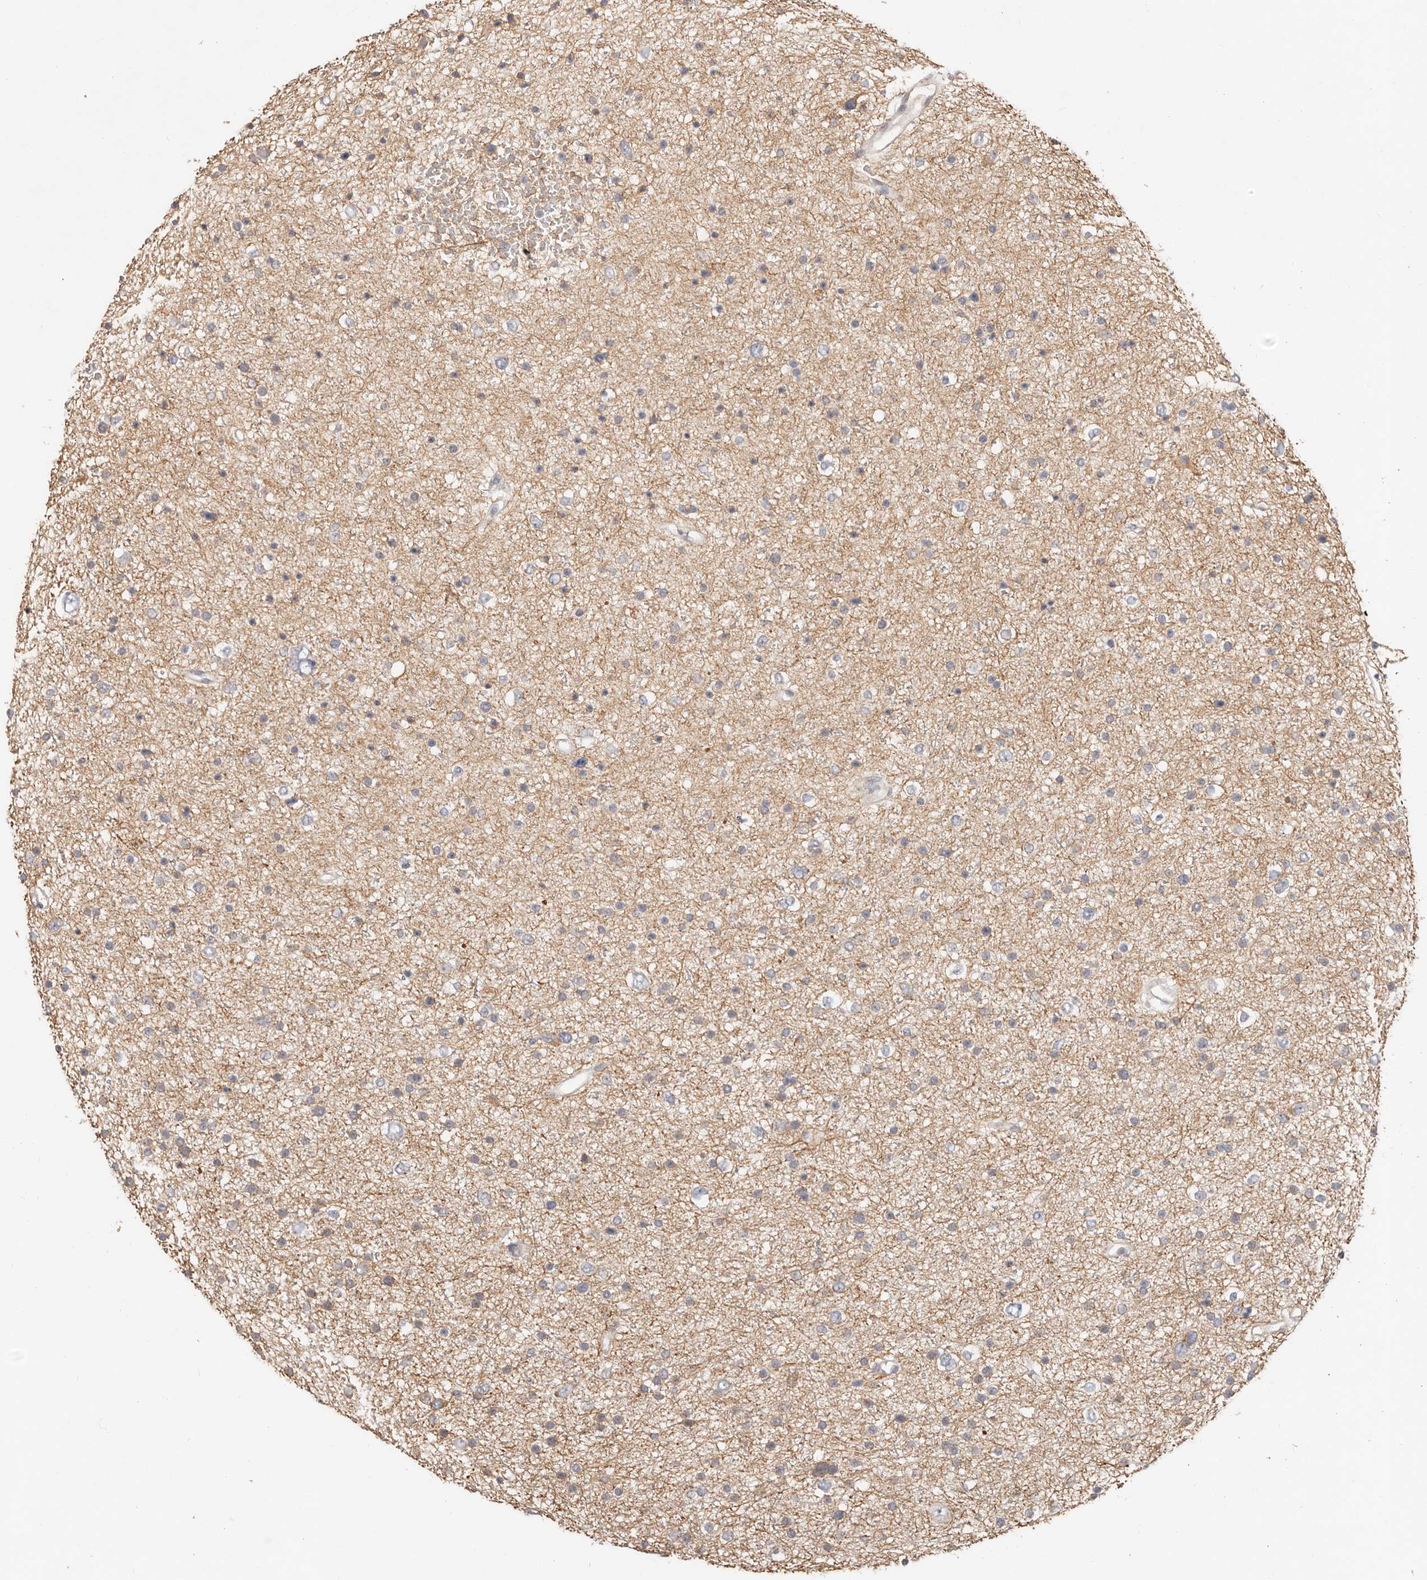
{"staining": {"intensity": "negative", "quantity": "none", "location": "none"}, "tissue": "glioma", "cell_type": "Tumor cells", "image_type": "cancer", "snomed": [{"axis": "morphology", "description": "Glioma, malignant, Low grade"}, {"axis": "topography", "description": "Brain"}], "caption": "Immunohistochemistry (IHC) histopathology image of neoplastic tissue: human malignant glioma (low-grade) stained with DAB exhibits no significant protein expression in tumor cells.", "gene": "MTFR2", "patient": {"sex": "female", "age": 37}}